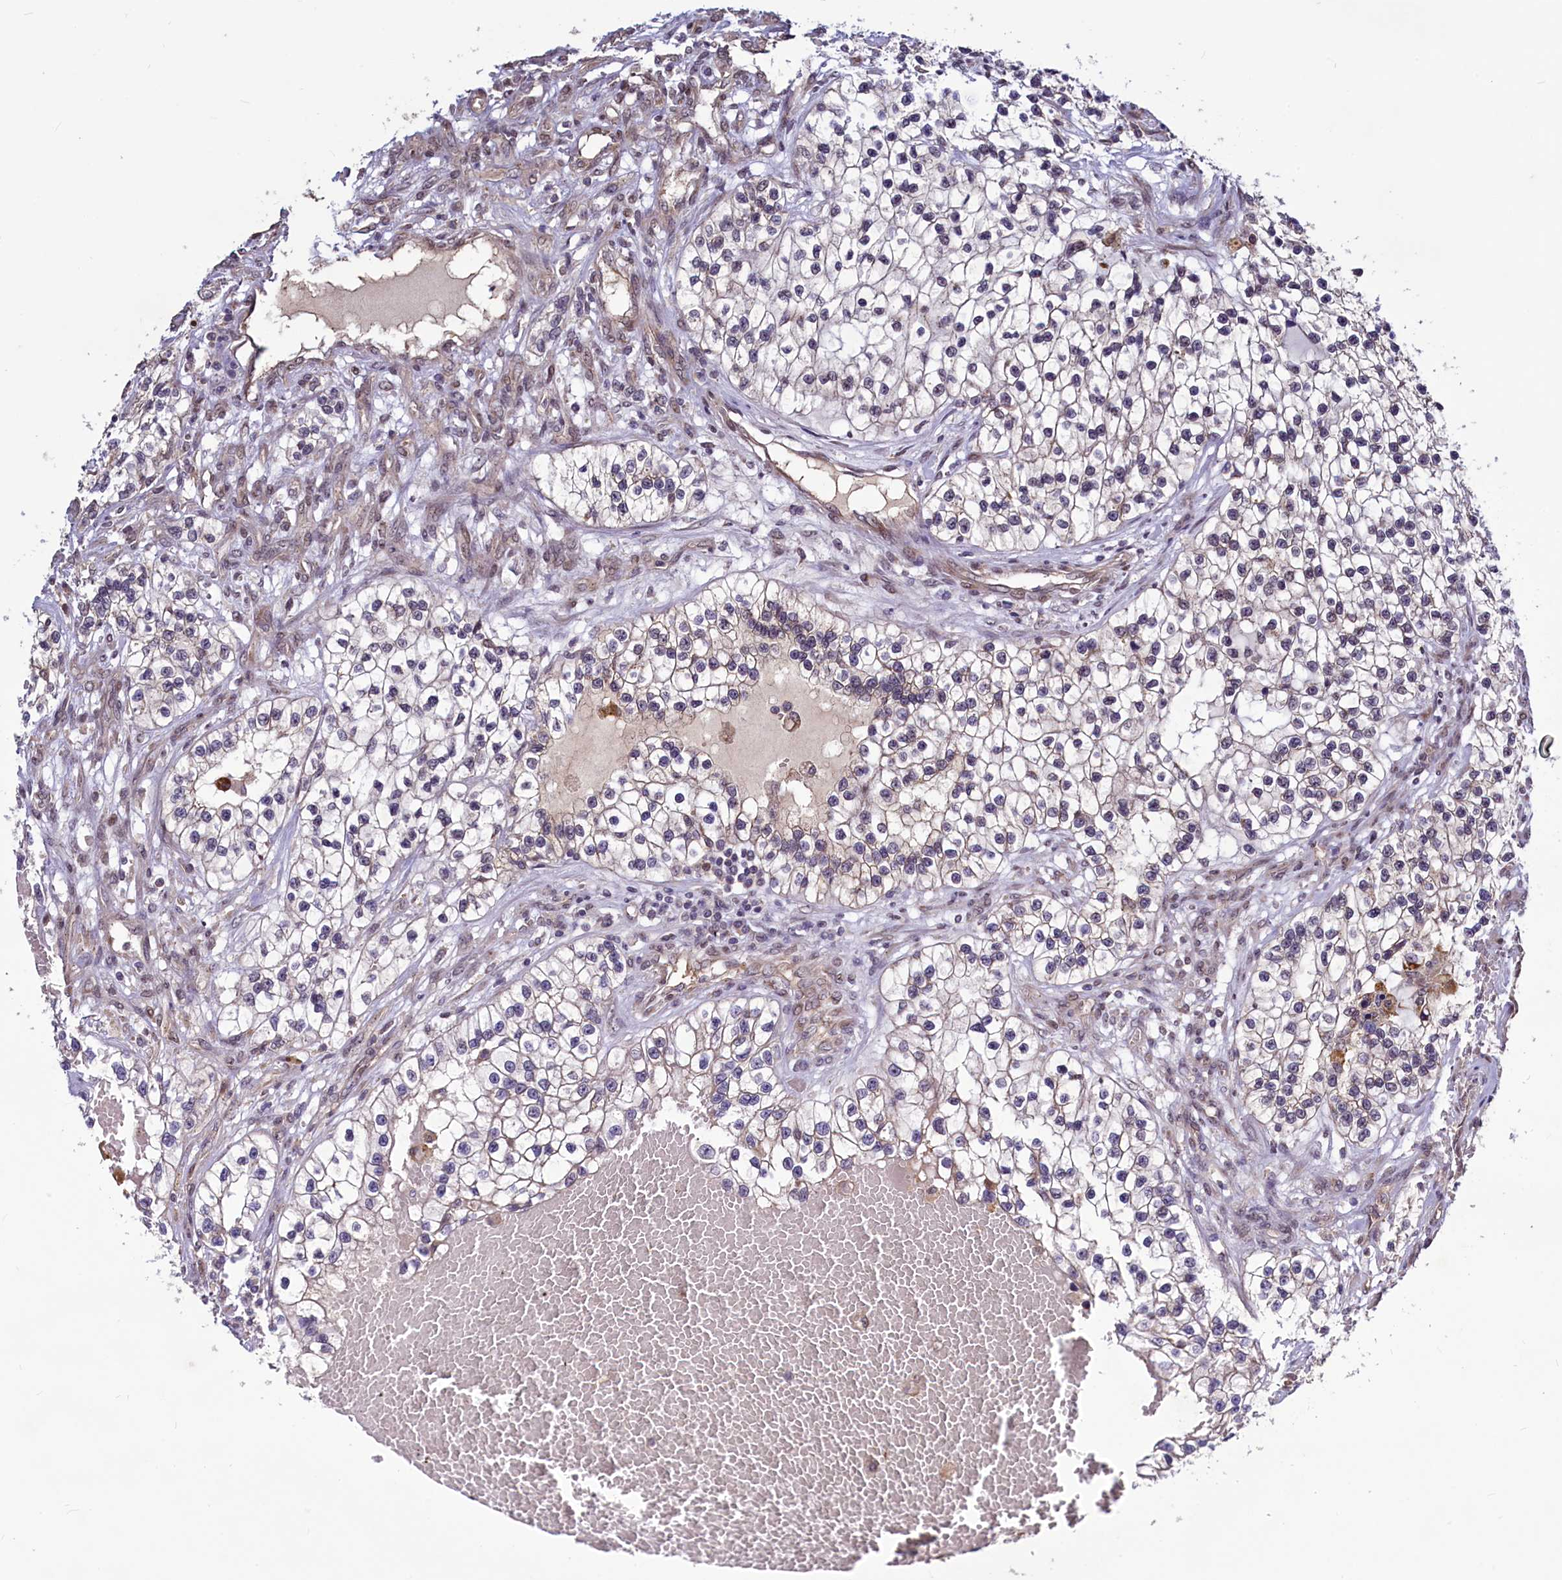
{"staining": {"intensity": "negative", "quantity": "none", "location": "none"}, "tissue": "renal cancer", "cell_type": "Tumor cells", "image_type": "cancer", "snomed": [{"axis": "morphology", "description": "Adenocarcinoma, NOS"}, {"axis": "topography", "description": "Kidney"}], "caption": "Histopathology image shows no protein expression in tumor cells of renal cancer tissue.", "gene": "SEC24C", "patient": {"sex": "female", "age": 57}}